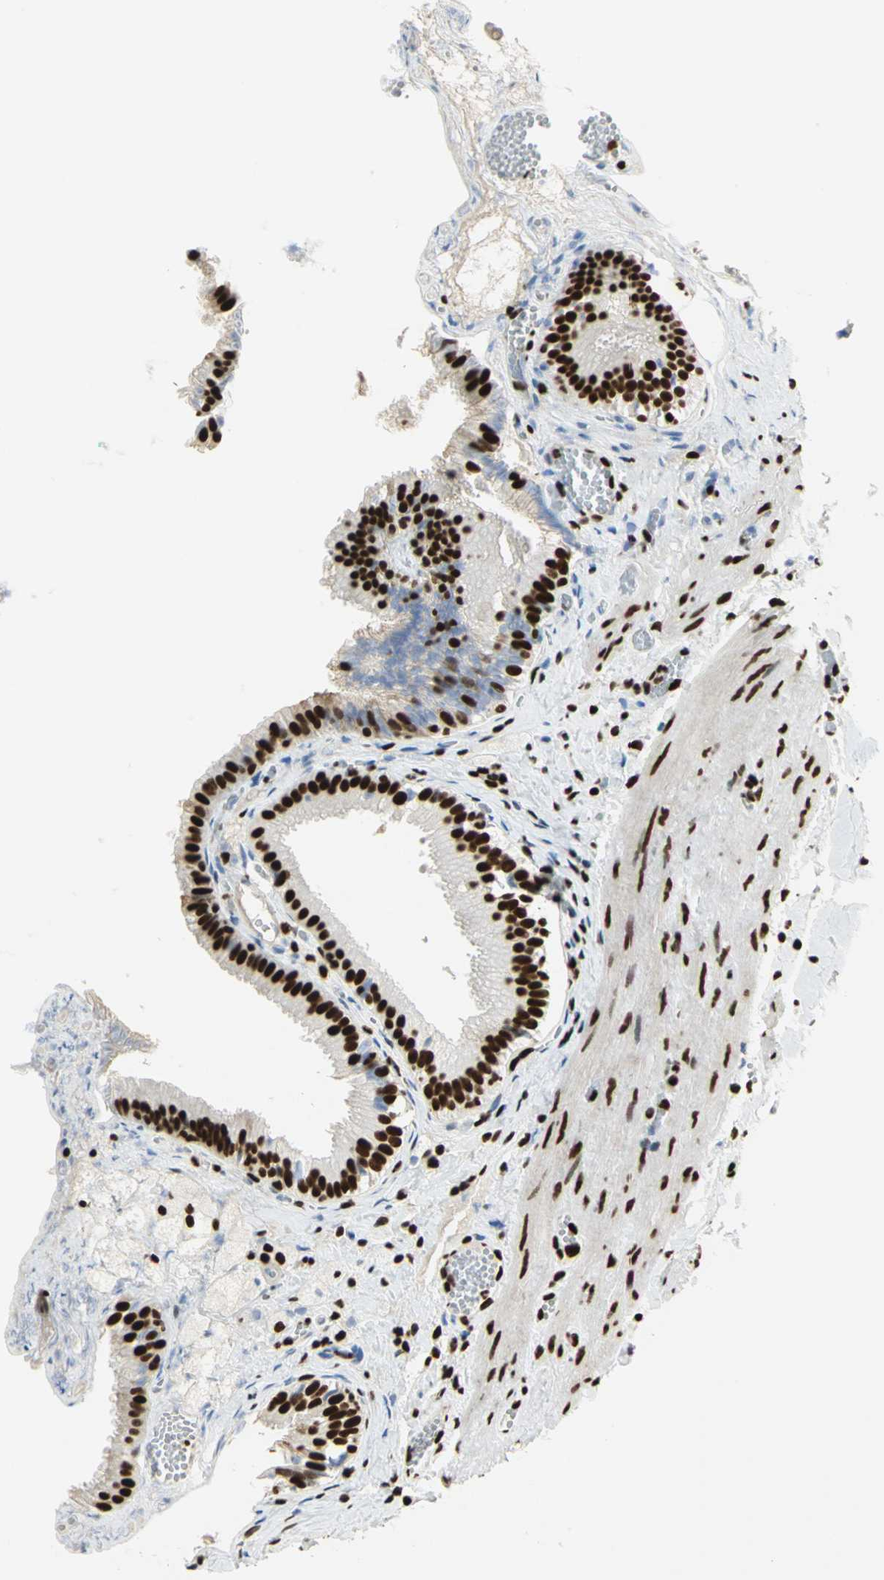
{"staining": {"intensity": "strong", "quantity": ">75%", "location": "nuclear"}, "tissue": "gallbladder", "cell_type": "Glandular cells", "image_type": "normal", "snomed": [{"axis": "morphology", "description": "Normal tissue, NOS"}, {"axis": "topography", "description": "Gallbladder"}], "caption": "Brown immunohistochemical staining in benign gallbladder demonstrates strong nuclear positivity in about >75% of glandular cells.", "gene": "HMGB1", "patient": {"sex": "female", "age": 24}}